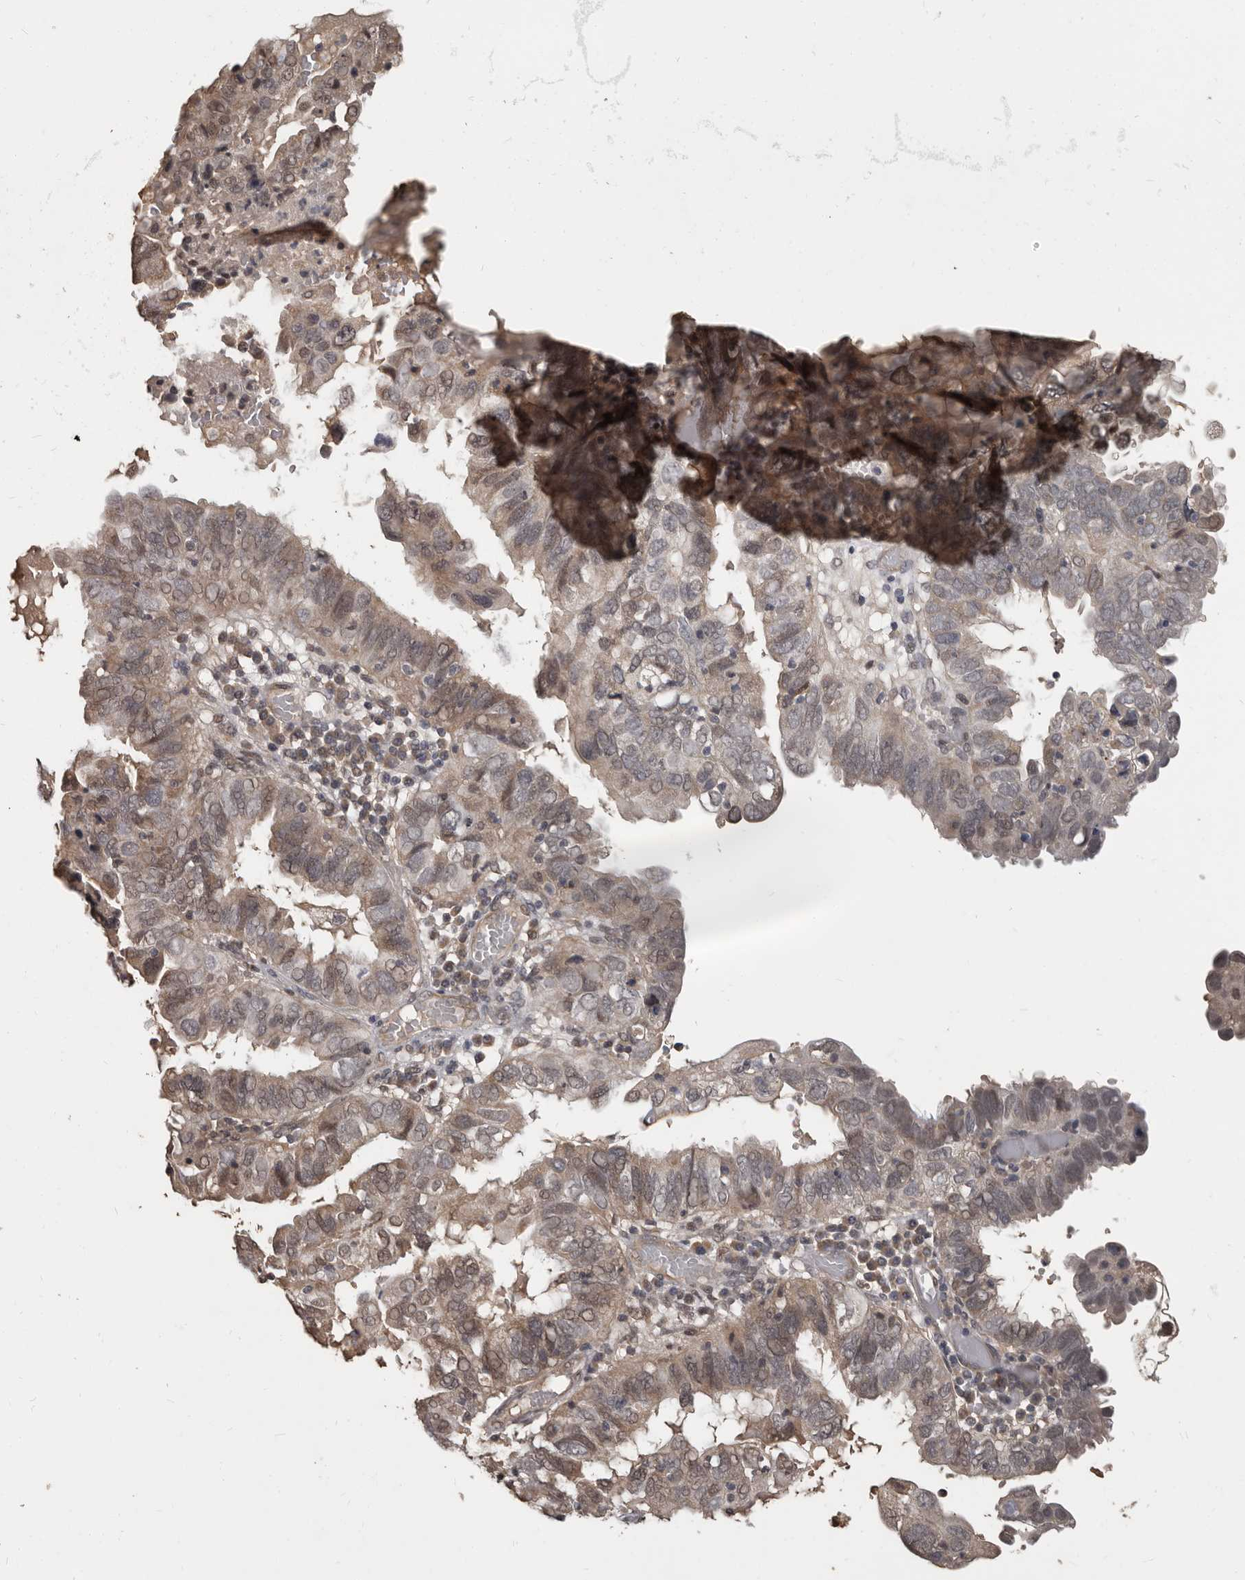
{"staining": {"intensity": "weak", "quantity": ">75%", "location": "cytoplasmic/membranous,nuclear"}, "tissue": "endometrial cancer", "cell_type": "Tumor cells", "image_type": "cancer", "snomed": [{"axis": "morphology", "description": "Adenocarcinoma, NOS"}, {"axis": "topography", "description": "Uterus"}], "caption": "IHC of endometrial cancer (adenocarcinoma) demonstrates low levels of weak cytoplasmic/membranous and nuclear expression in about >75% of tumor cells. Nuclei are stained in blue.", "gene": "ZFP14", "patient": {"sex": "female", "age": 77}}